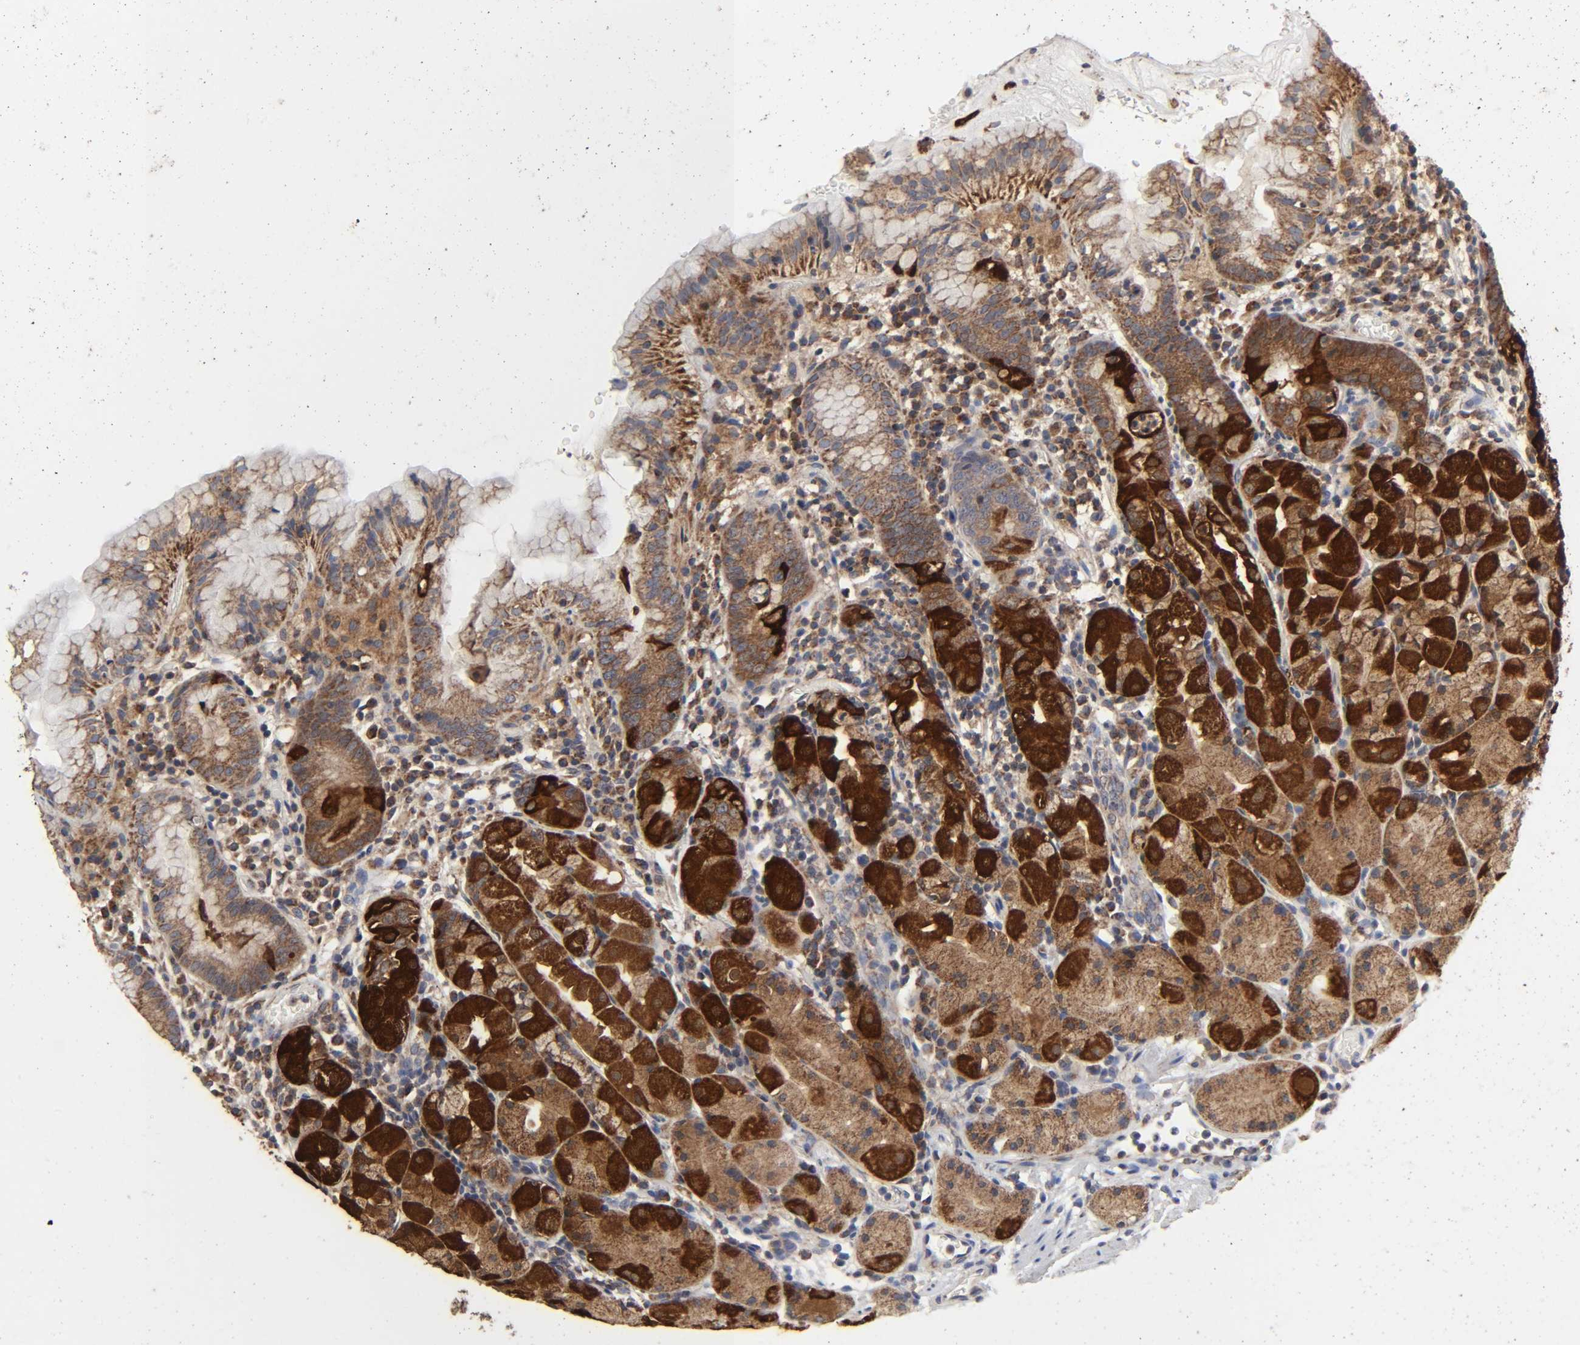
{"staining": {"intensity": "strong", "quantity": ">75%", "location": "cytoplasmic/membranous"}, "tissue": "stomach", "cell_type": "Glandular cells", "image_type": "normal", "snomed": [{"axis": "morphology", "description": "Normal tissue, NOS"}, {"axis": "topography", "description": "Stomach"}, {"axis": "topography", "description": "Stomach, lower"}], "caption": "Approximately >75% of glandular cells in unremarkable human stomach reveal strong cytoplasmic/membranous protein positivity as visualized by brown immunohistochemical staining.", "gene": "COX6B1", "patient": {"sex": "female", "age": 75}}